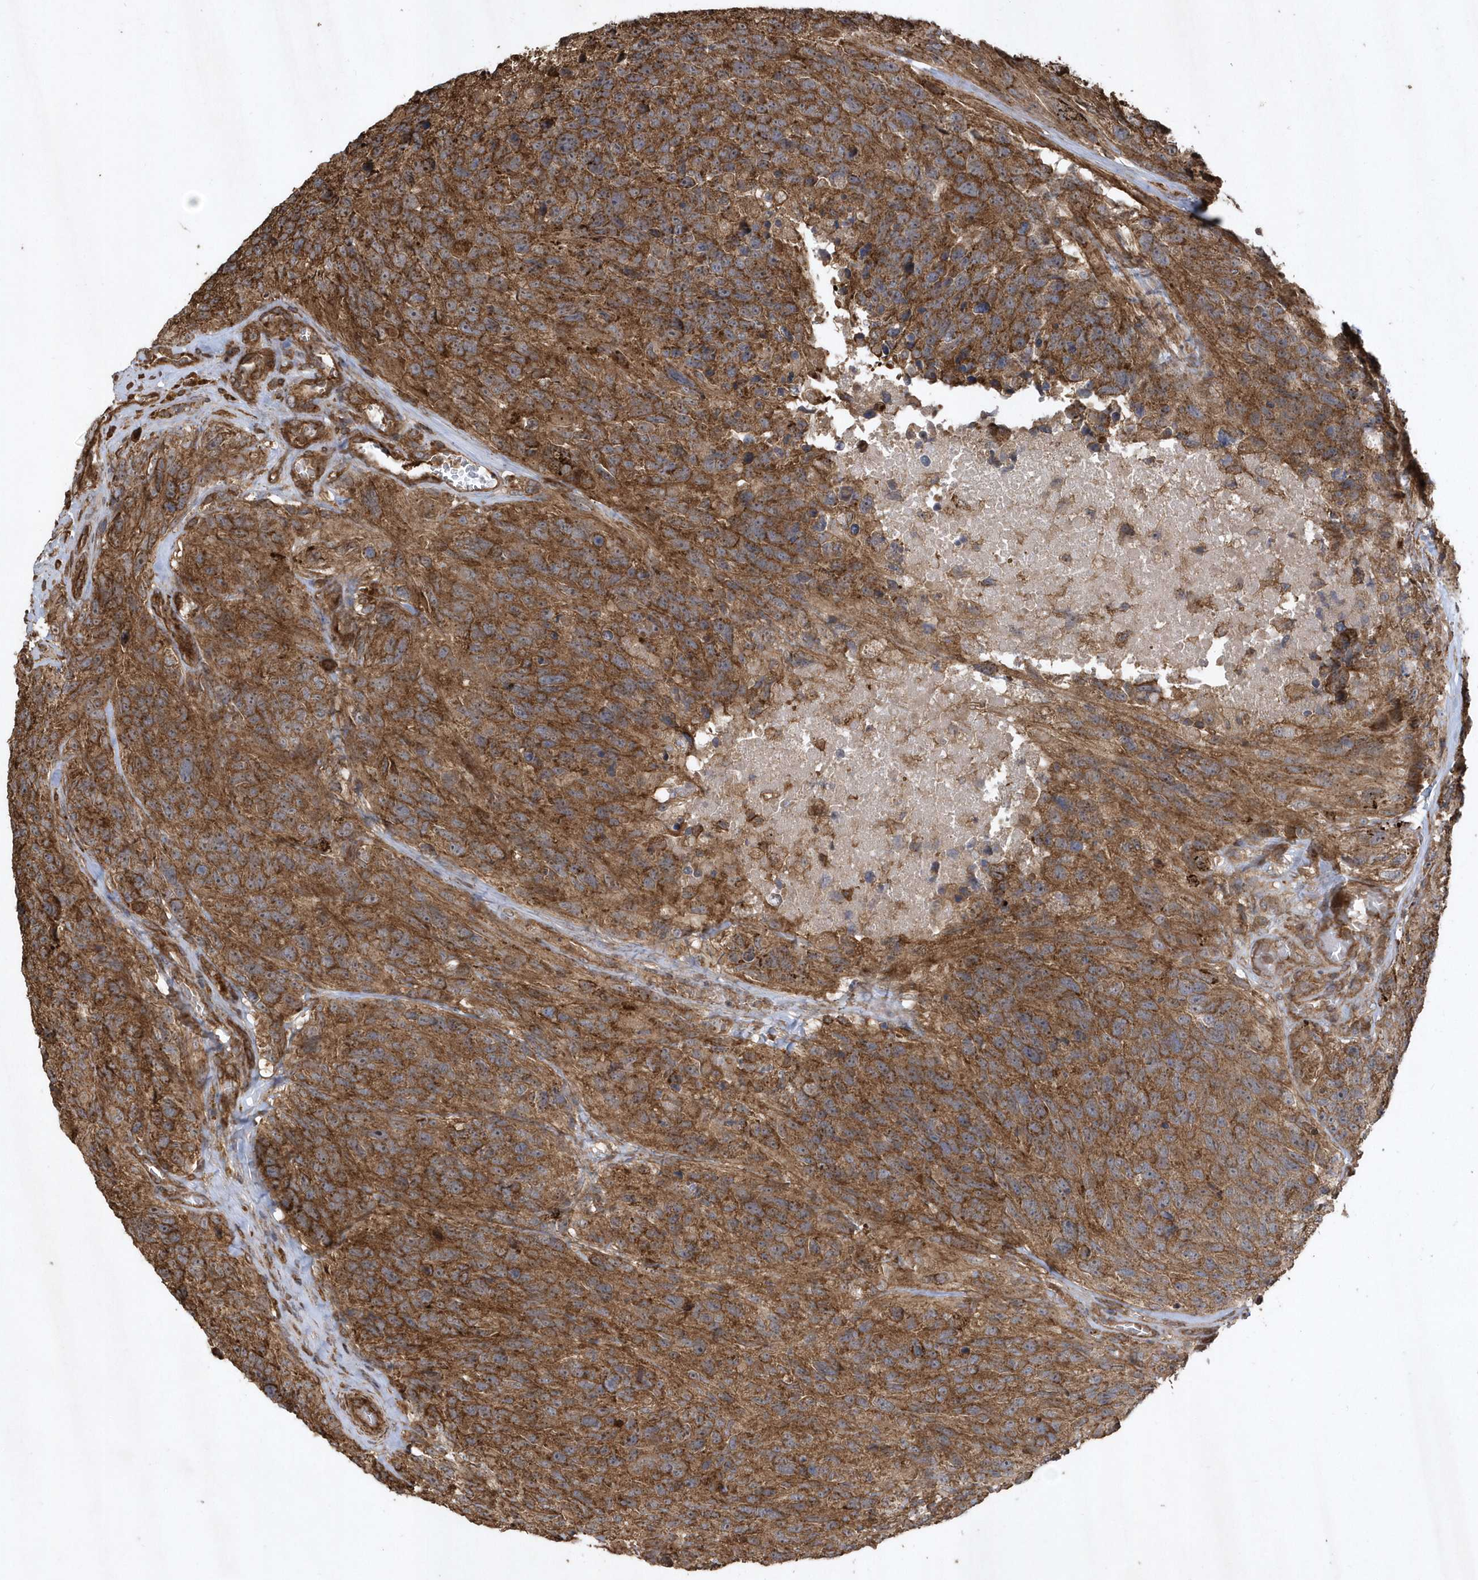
{"staining": {"intensity": "moderate", "quantity": ">75%", "location": "cytoplasmic/membranous"}, "tissue": "glioma", "cell_type": "Tumor cells", "image_type": "cancer", "snomed": [{"axis": "morphology", "description": "Glioma, malignant, High grade"}, {"axis": "topography", "description": "Brain"}], "caption": "DAB immunohistochemical staining of human glioma reveals moderate cytoplasmic/membranous protein expression in approximately >75% of tumor cells.", "gene": "SENP8", "patient": {"sex": "male", "age": 69}}